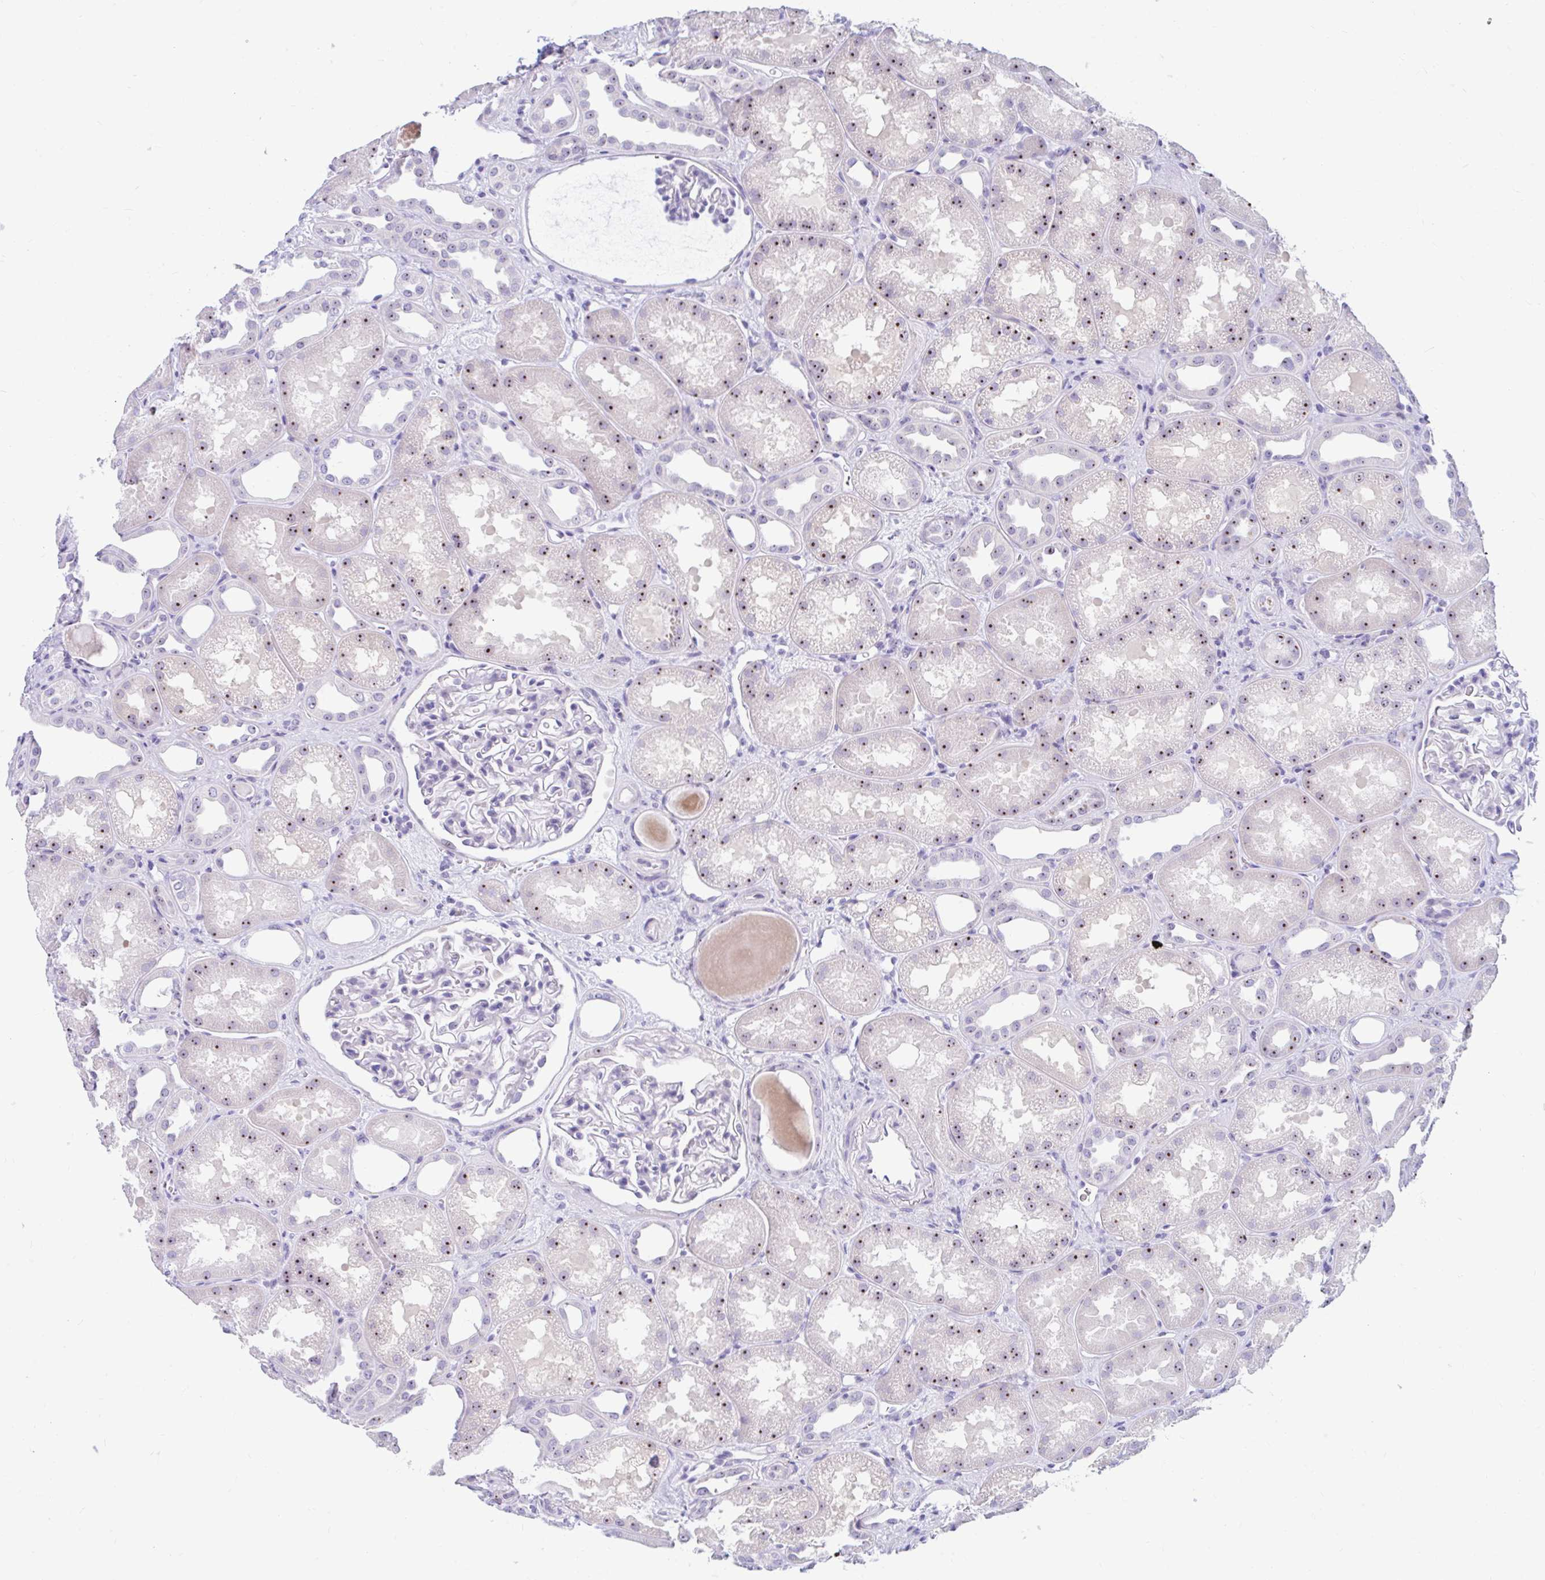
{"staining": {"intensity": "negative", "quantity": "none", "location": "none"}, "tissue": "kidney", "cell_type": "Cells in glomeruli", "image_type": "normal", "snomed": [{"axis": "morphology", "description": "Normal tissue, NOS"}, {"axis": "topography", "description": "Kidney"}], "caption": "High power microscopy photomicrograph of an immunohistochemistry histopathology image of unremarkable kidney, revealing no significant expression in cells in glomeruli.", "gene": "FTSJ3", "patient": {"sex": "male", "age": 61}}